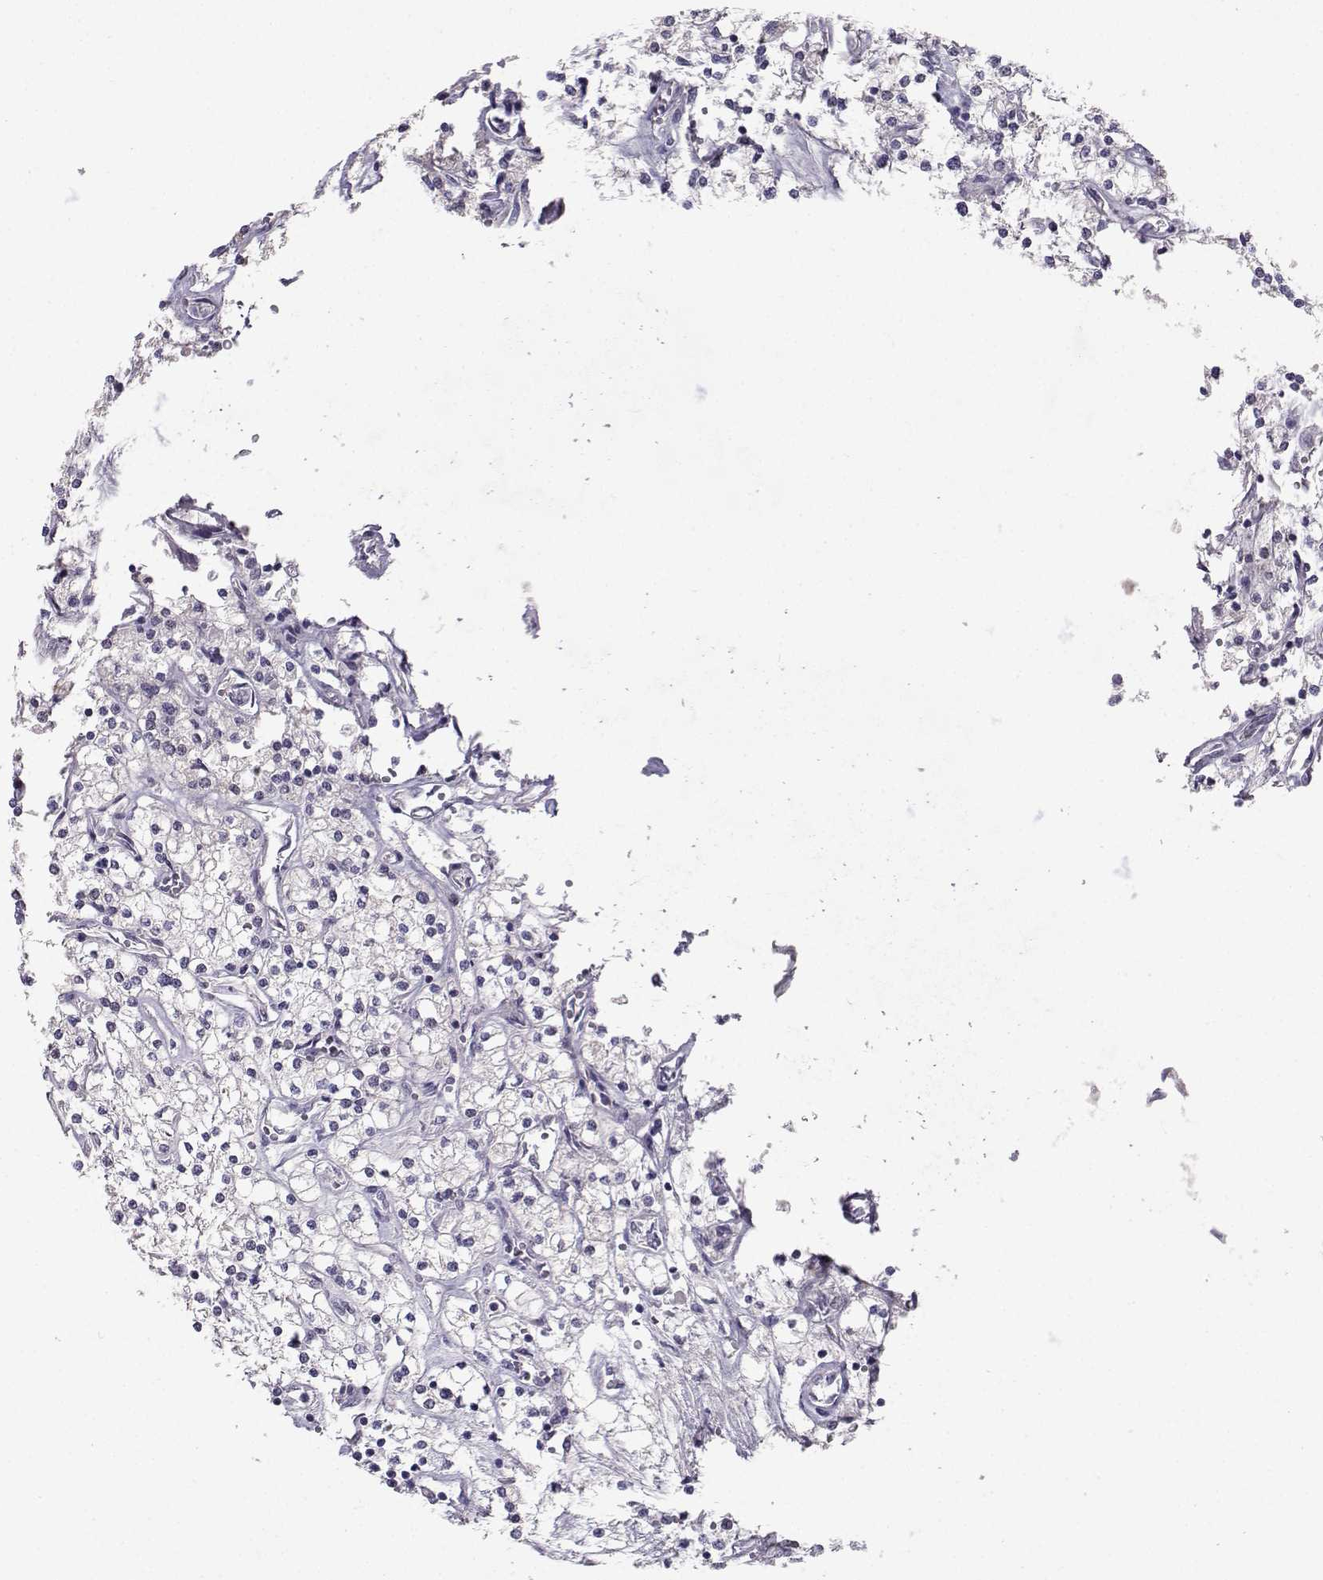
{"staining": {"intensity": "negative", "quantity": "none", "location": "none"}, "tissue": "renal cancer", "cell_type": "Tumor cells", "image_type": "cancer", "snomed": [{"axis": "morphology", "description": "Adenocarcinoma, NOS"}, {"axis": "topography", "description": "Kidney"}], "caption": "Immunohistochemical staining of renal adenocarcinoma exhibits no significant expression in tumor cells.", "gene": "CARTPT", "patient": {"sex": "male", "age": 80}}